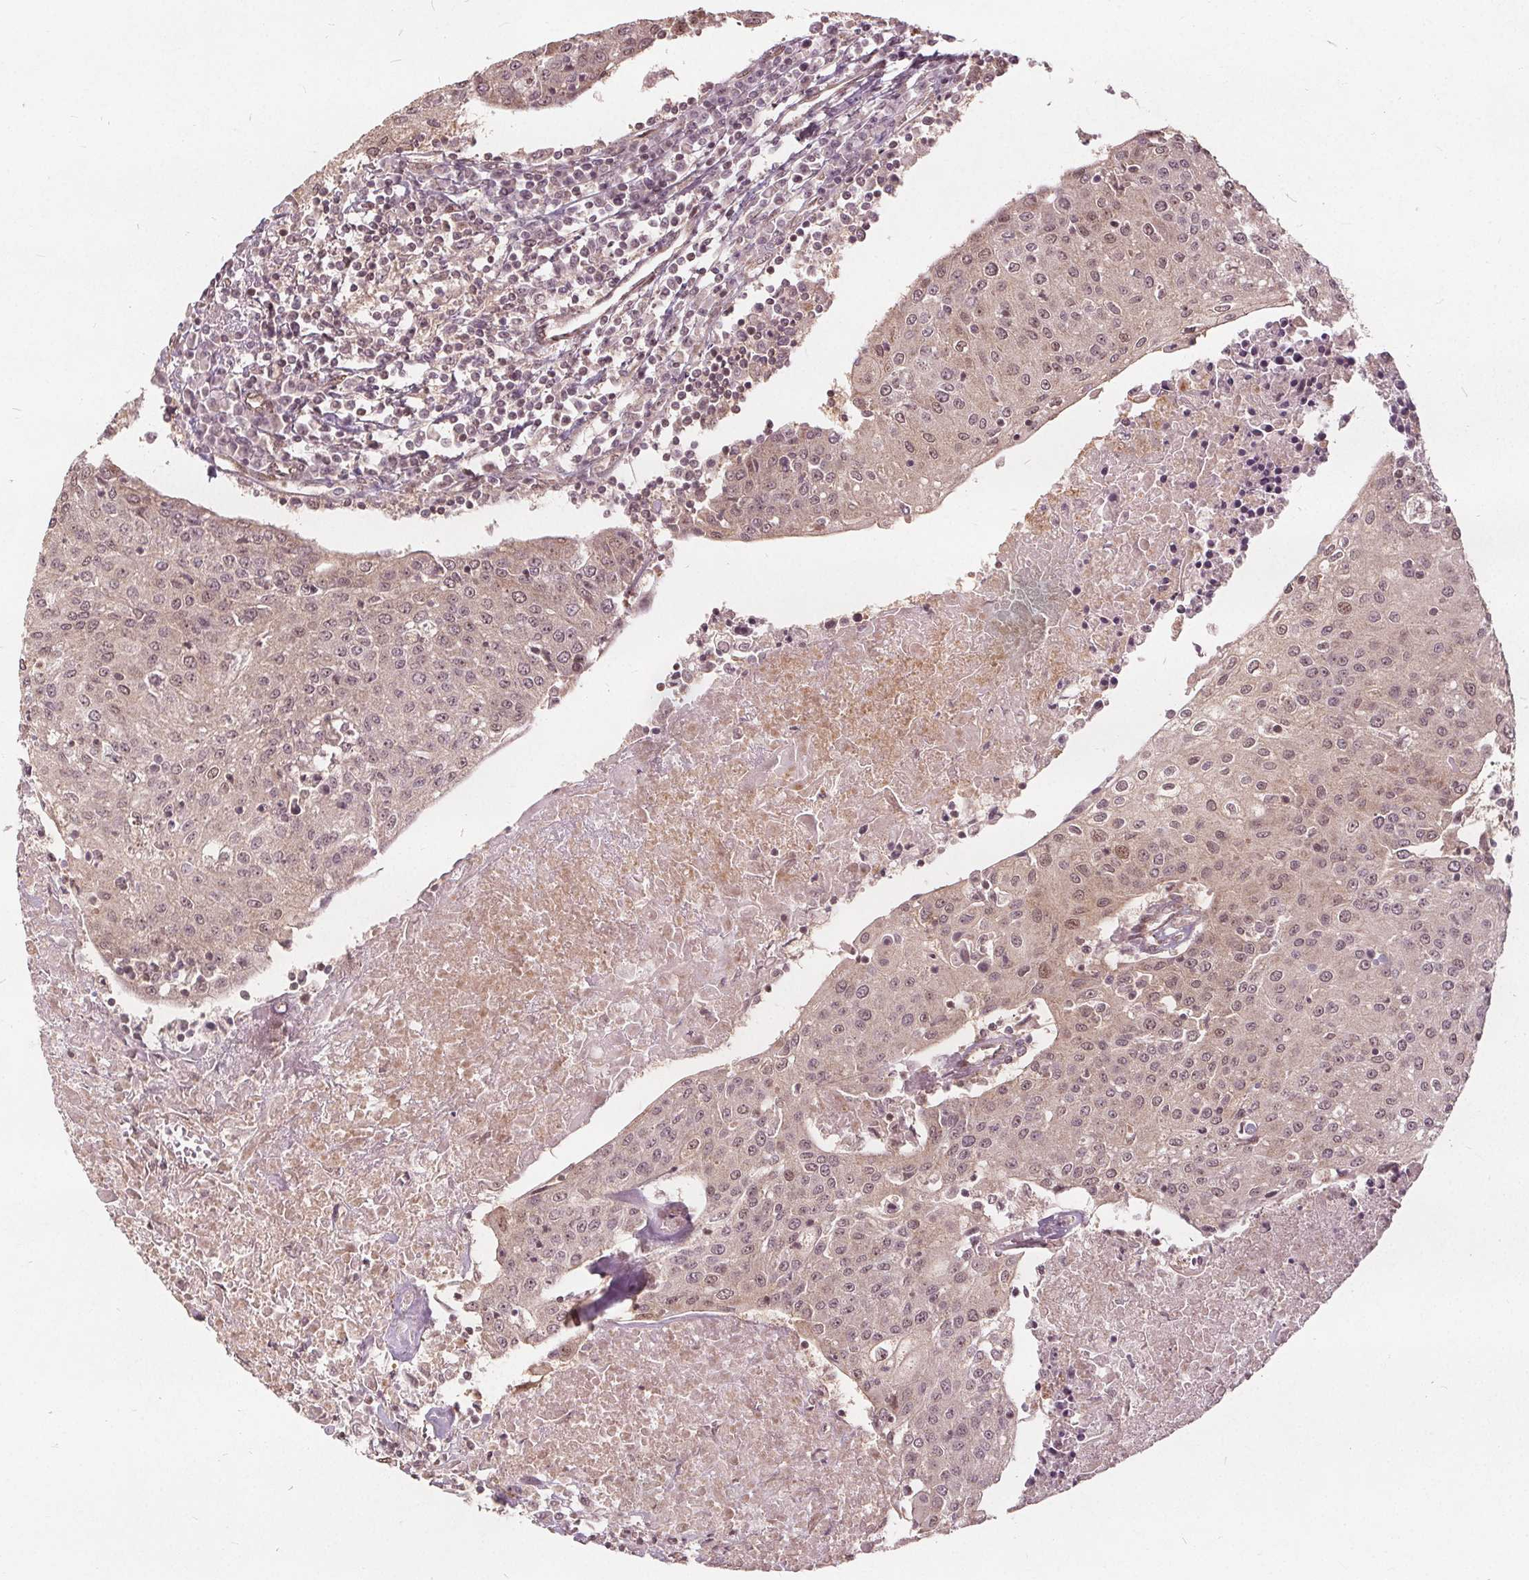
{"staining": {"intensity": "weak", "quantity": "<25%", "location": "nuclear"}, "tissue": "urothelial cancer", "cell_type": "Tumor cells", "image_type": "cancer", "snomed": [{"axis": "morphology", "description": "Urothelial carcinoma, High grade"}, {"axis": "topography", "description": "Urinary bladder"}], "caption": "High power microscopy image of an immunohistochemistry histopathology image of urothelial cancer, revealing no significant staining in tumor cells. (DAB (3,3'-diaminobenzidine) IHC visualized using brightfield microscopy, high magnification).", "gene": "PPP1CB", "patient": {"sex": "female", "age": 85}}